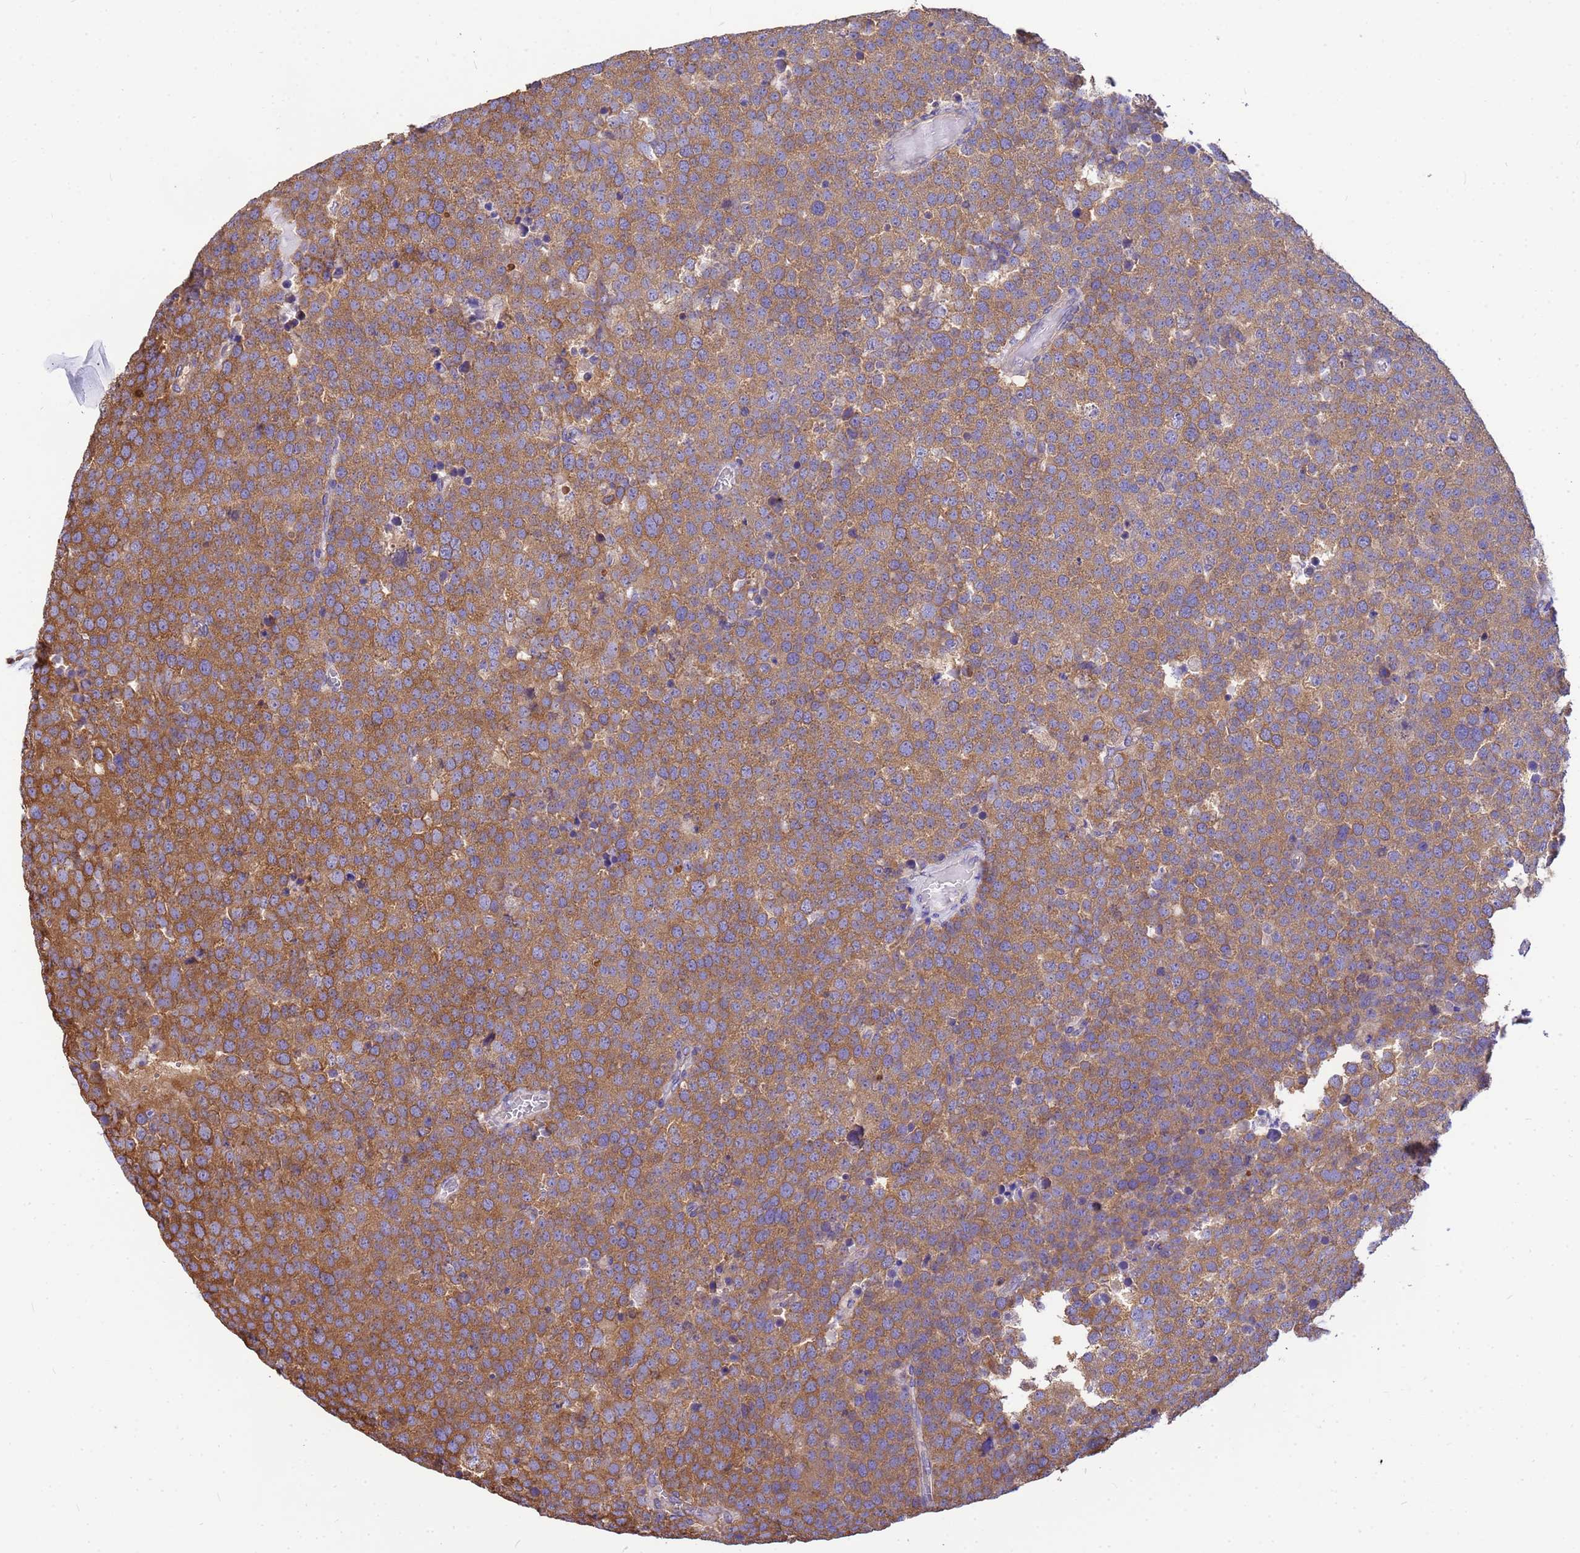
{"staining": {"intensity": "moderate", "quantity": ">75%", "location": "cytoplasmic/membranous"}, "tissue": "testis cancer", "cell_type": "Tumor cells", "image_type": "cancer", "snomed": [{"axis": "morphology", "description": "Seminoma, NOS"}, {"axis": "topography", "description": "Testis"}], "caption": "IHC image of testis seminoma stained for a protein (brown), which reveals medium levels of moderate cytoplasmic/membranous positivity in about >75% of tumor cells.", "gene": "TUBB1", "patient": {"sex": "male", "age": 71}}